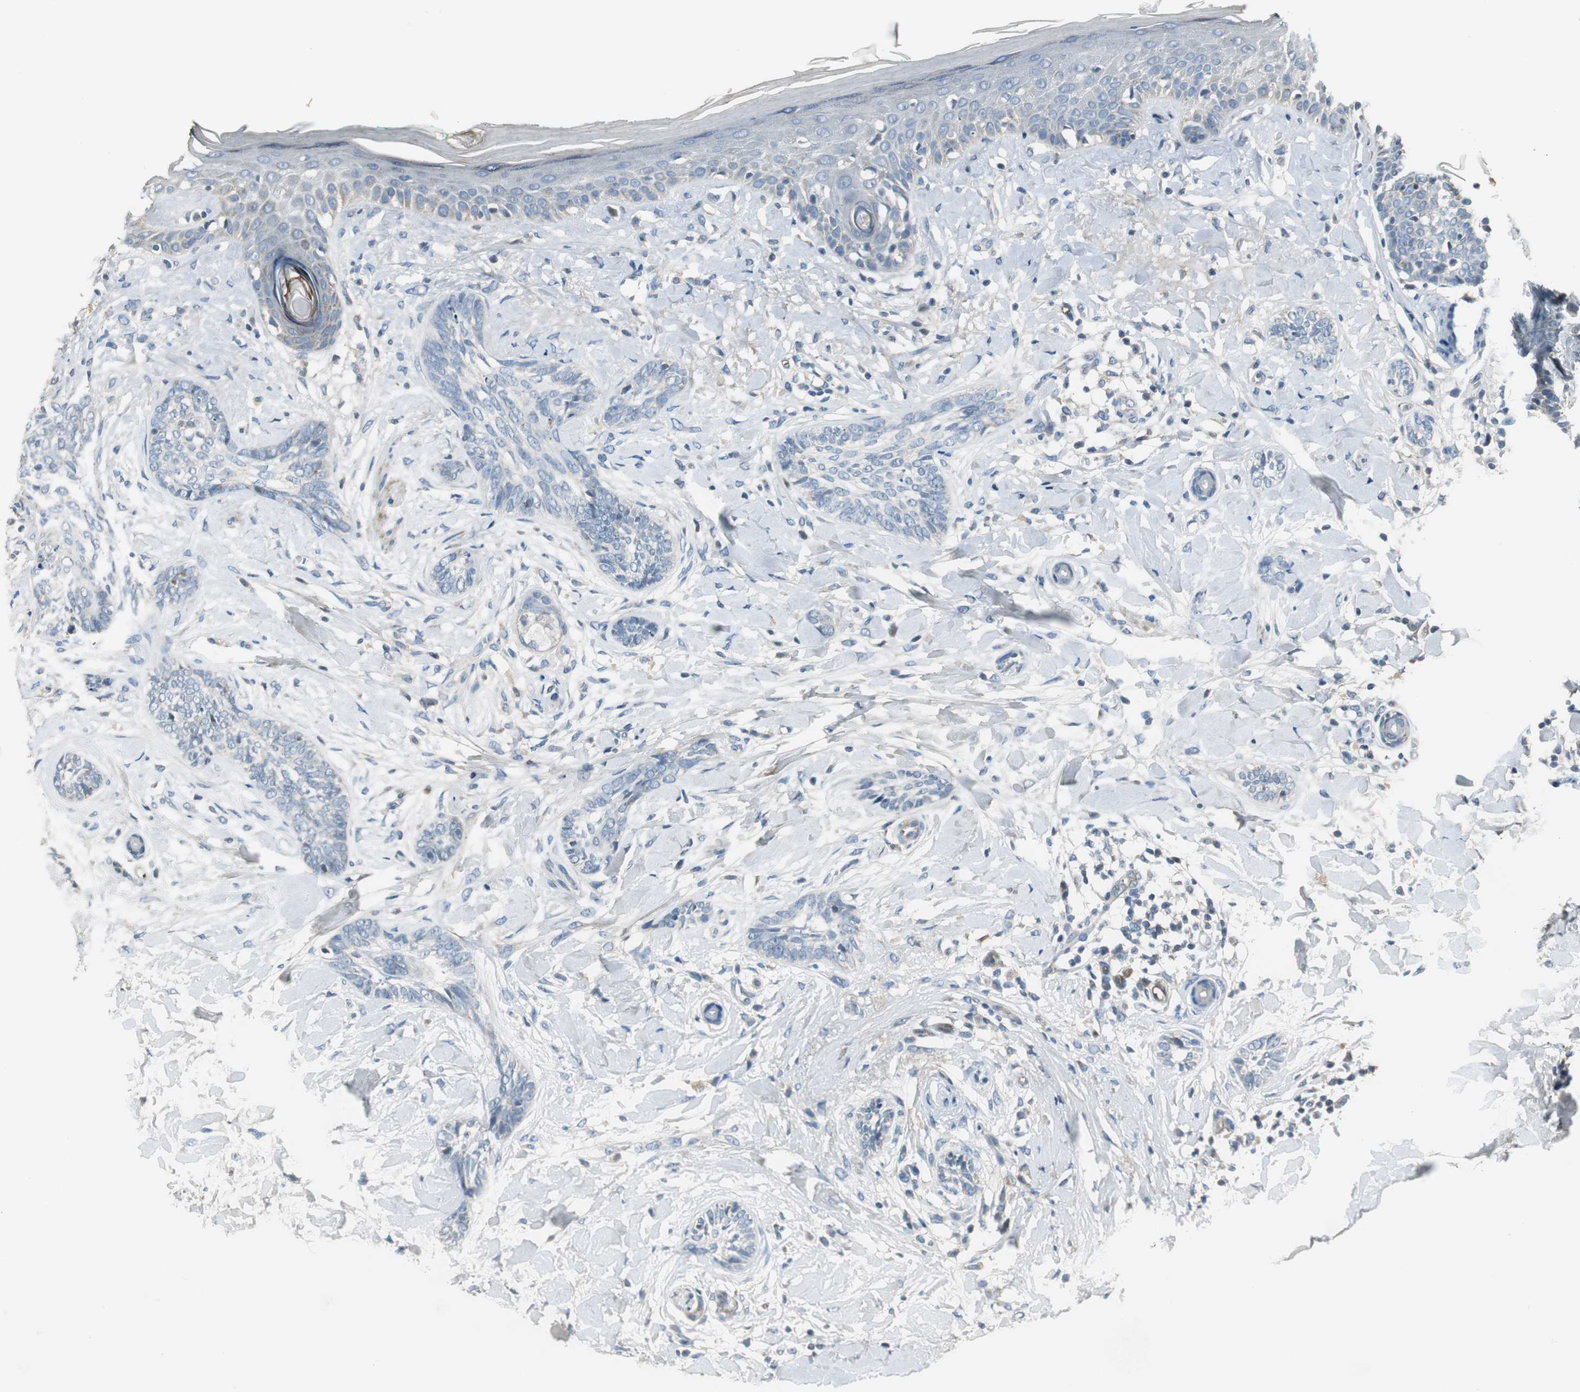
{"staining": {"intensity": "weak", "quantity": "<25%", "location": "cytoplasmic/membranous"}, "tissue": "skin cancer", "cell_type": "Tumor cells", "image_type": "cancer", "snomed": [{"axis": "morphology", "description": "Basal cell carcinoma"}, {"axis": "topography", "description": "Skin"}], "caption": "Skin cancer (basal cell carcinoma) stained for a protein using immunohistochemistry (IHC) reveals no expression tumor cells.", "gene": "MSTO1", "patient": {"sex": "female", "age": 58}}